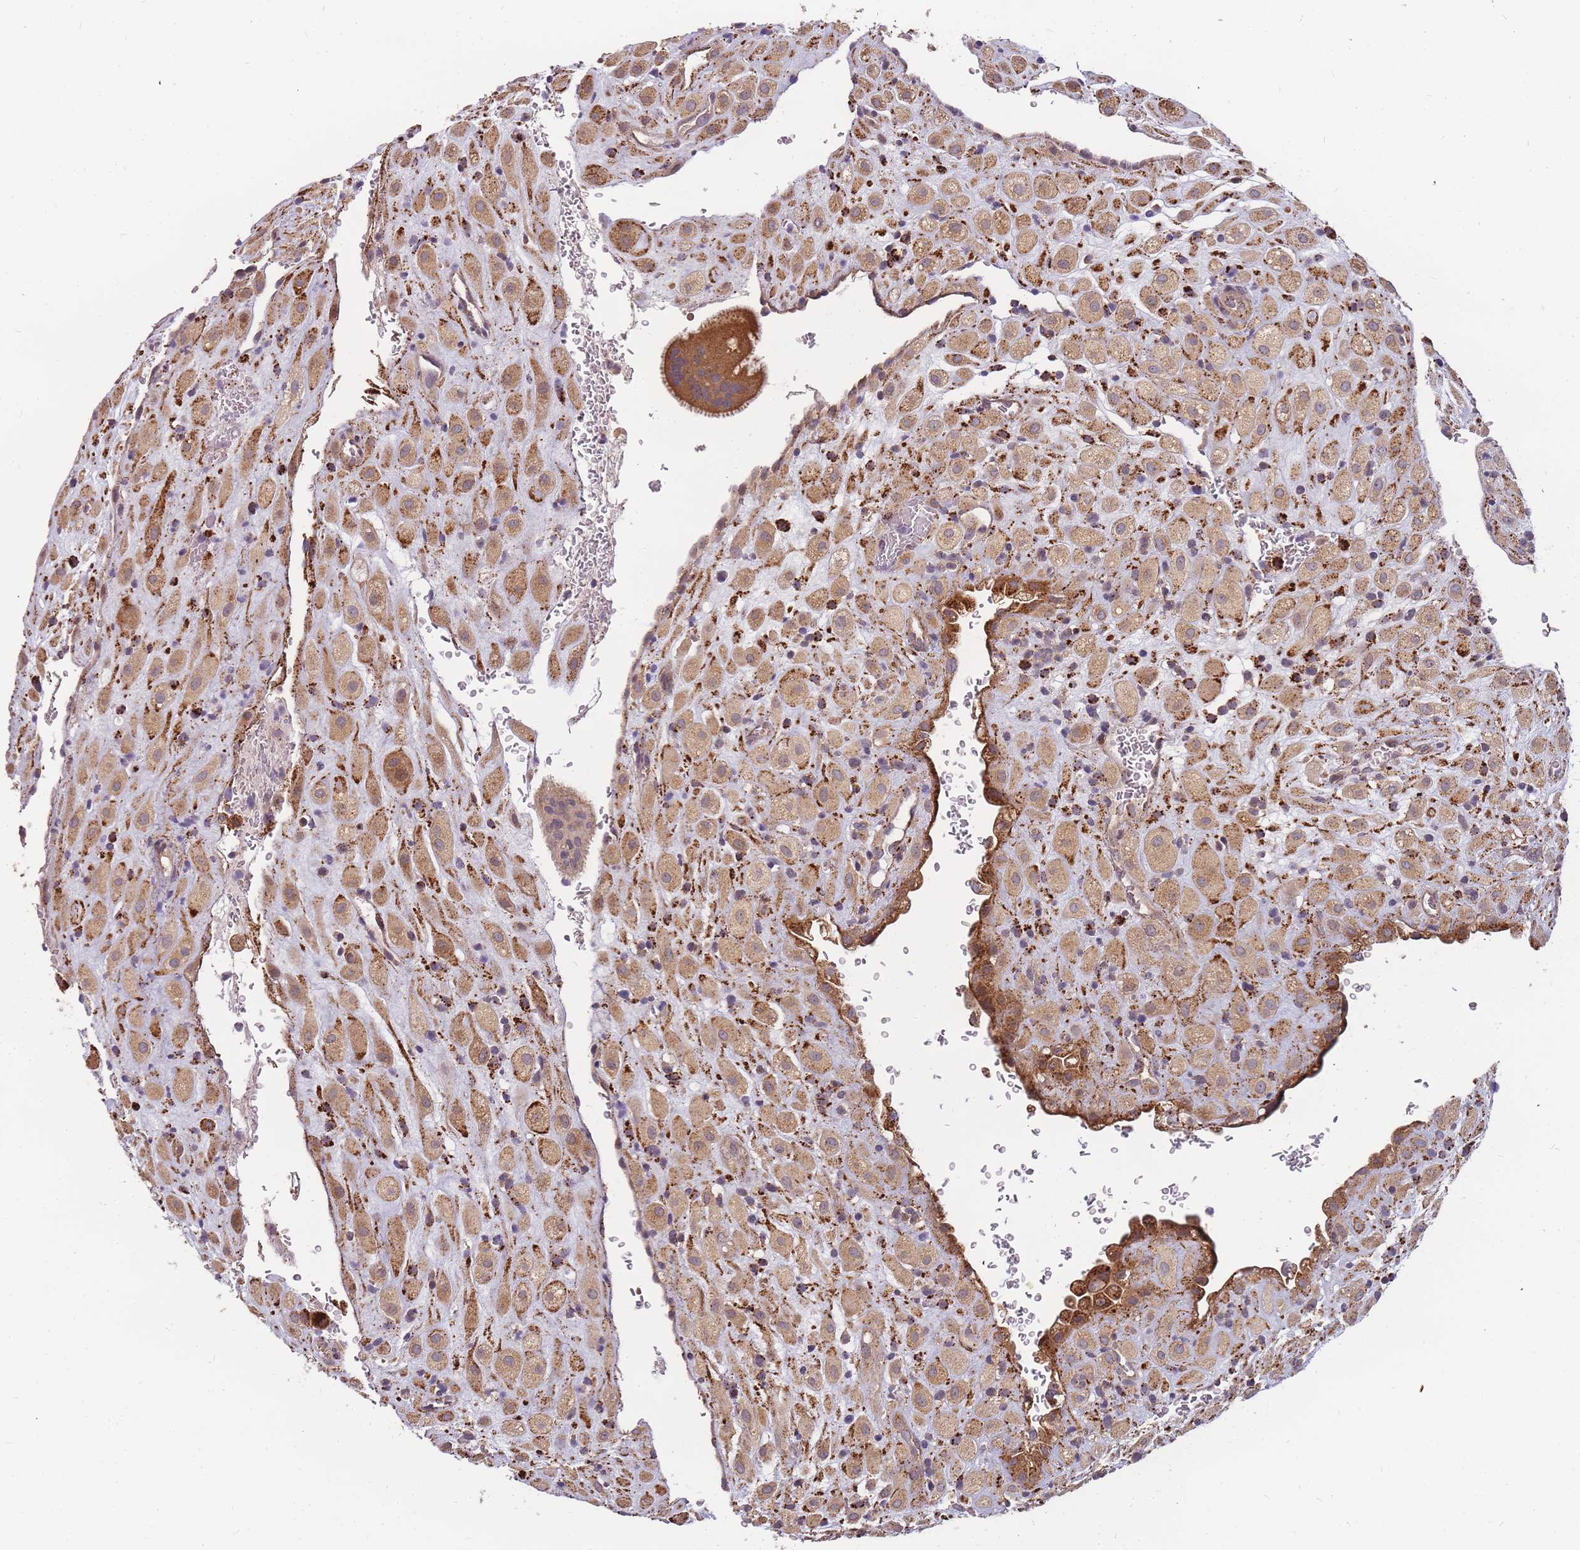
{"staining": {"intensity": "moderate", "quantity": ">75%", "location": "cytoplasmic/membranous"}, "tissue": "placenta", "cell_type": "Decidual cells", "image_type": "normal", "snomed": [{"axis": "morphology", "description": "Normal tissue, NOS"}, {"axis": "topography", "description": "Placenta"}], "caption": "Placenta stained with immunohistochemistry (IHC) shows moderate cytoplasmic/membranous staining in about >75% of decidual cells.", "gene": "ATG5", "patient": {"sex": "female", "age": 35}}